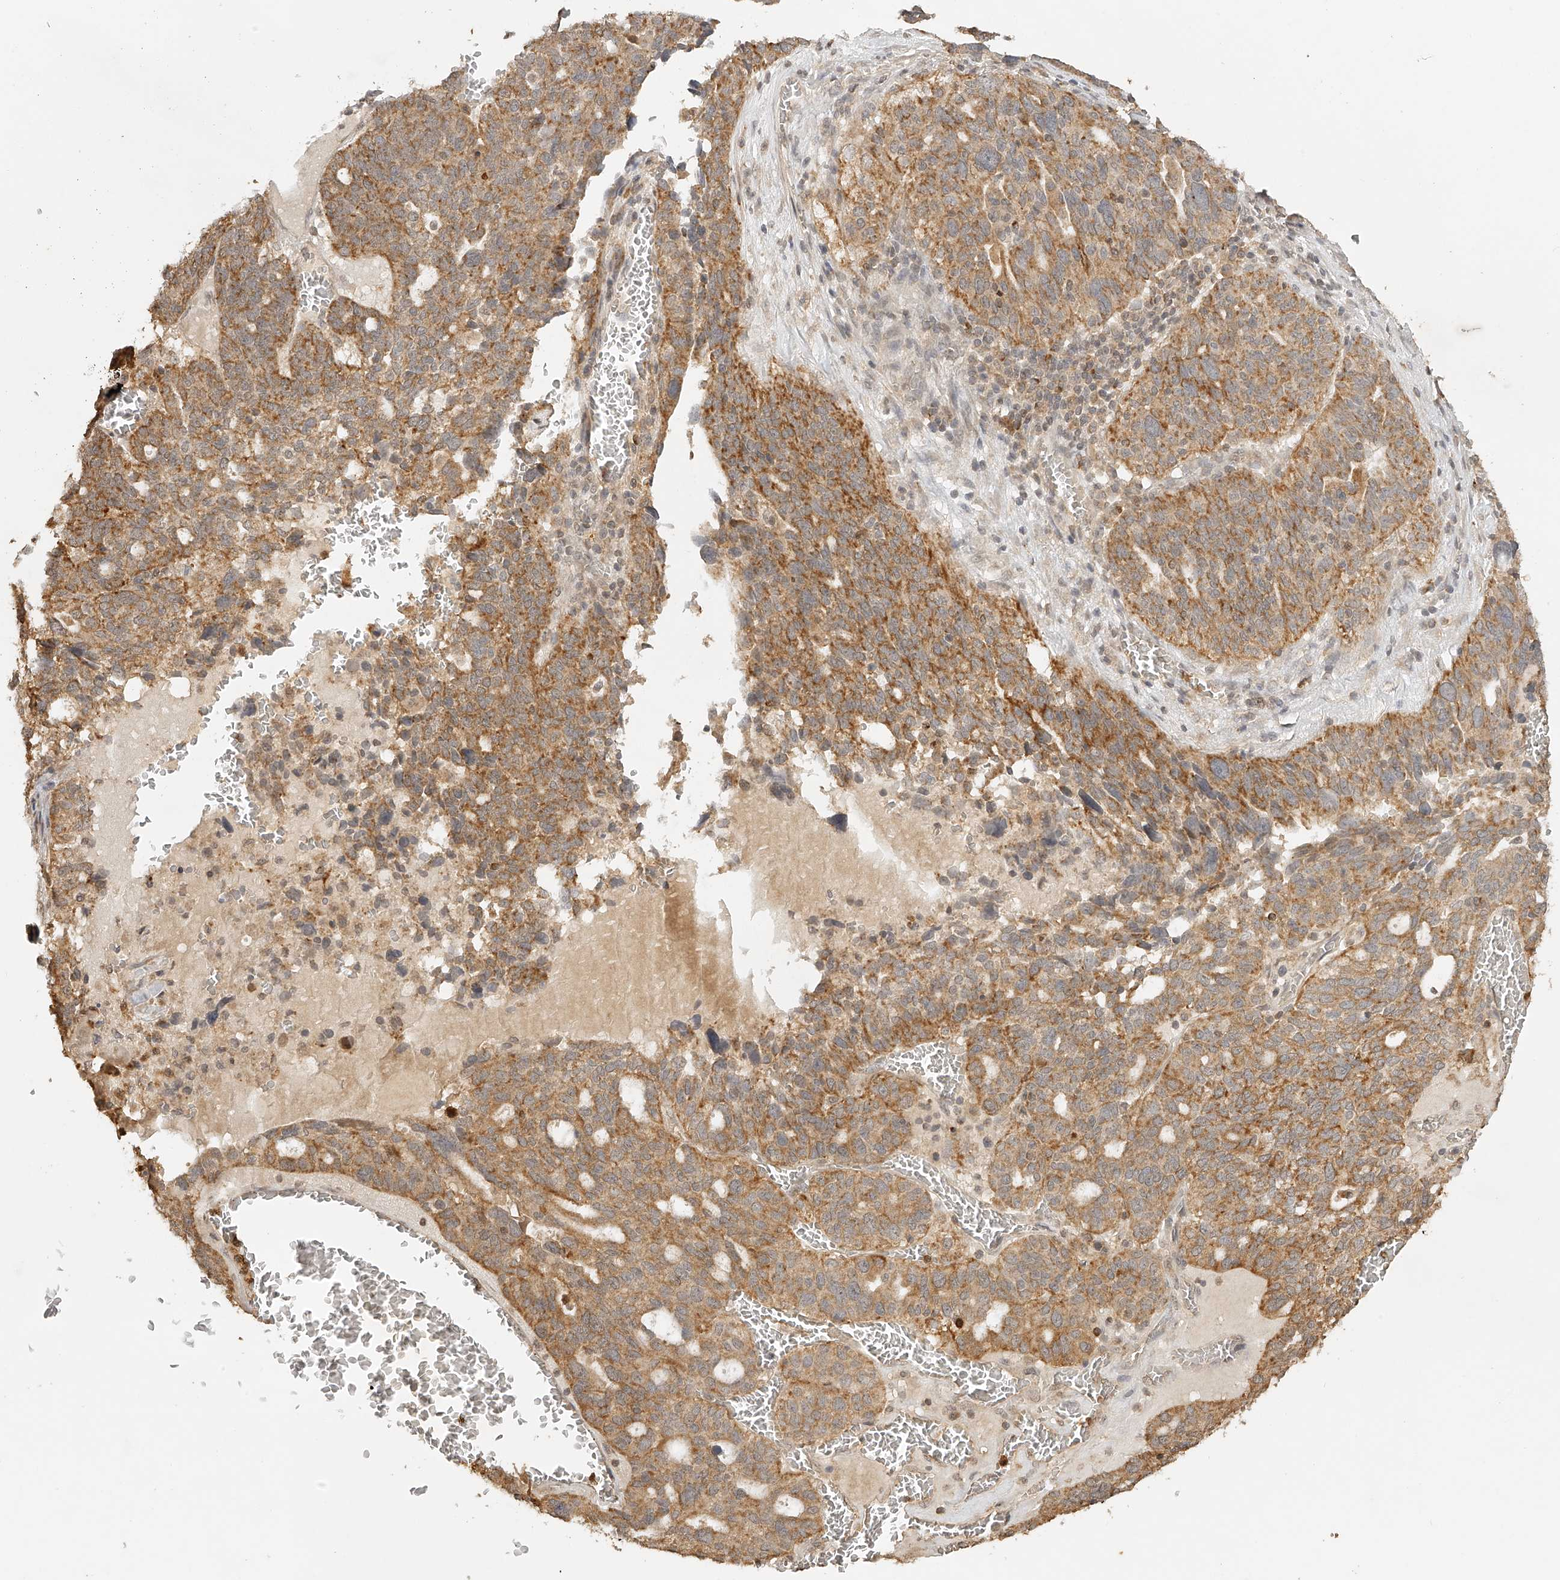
{"staining": {"intensity": "moderate", "quantity": ">75%", "location": "cytoplasmic/membranous"}, "tissue": "ovarian cancer", "cell_type": "Tumor cells", "image_type": "cancer", "snomed": [{"axis": "morphology", "description": "Cystadenocarcinoma, serous, NOS"}, {"axis": "topography", "description": "Ovary"}], "caption": "Ovarian cancer tissue displays moderate cytoplasmic/membranous expression in approximately >75% of tumor cells, visualized by immunohistochemistry. (brown staining indicates protein expression, while blue staining denotes nuclei).", "gene": "BCL2L11", "patient": {"sex": "female", "age": 59}}